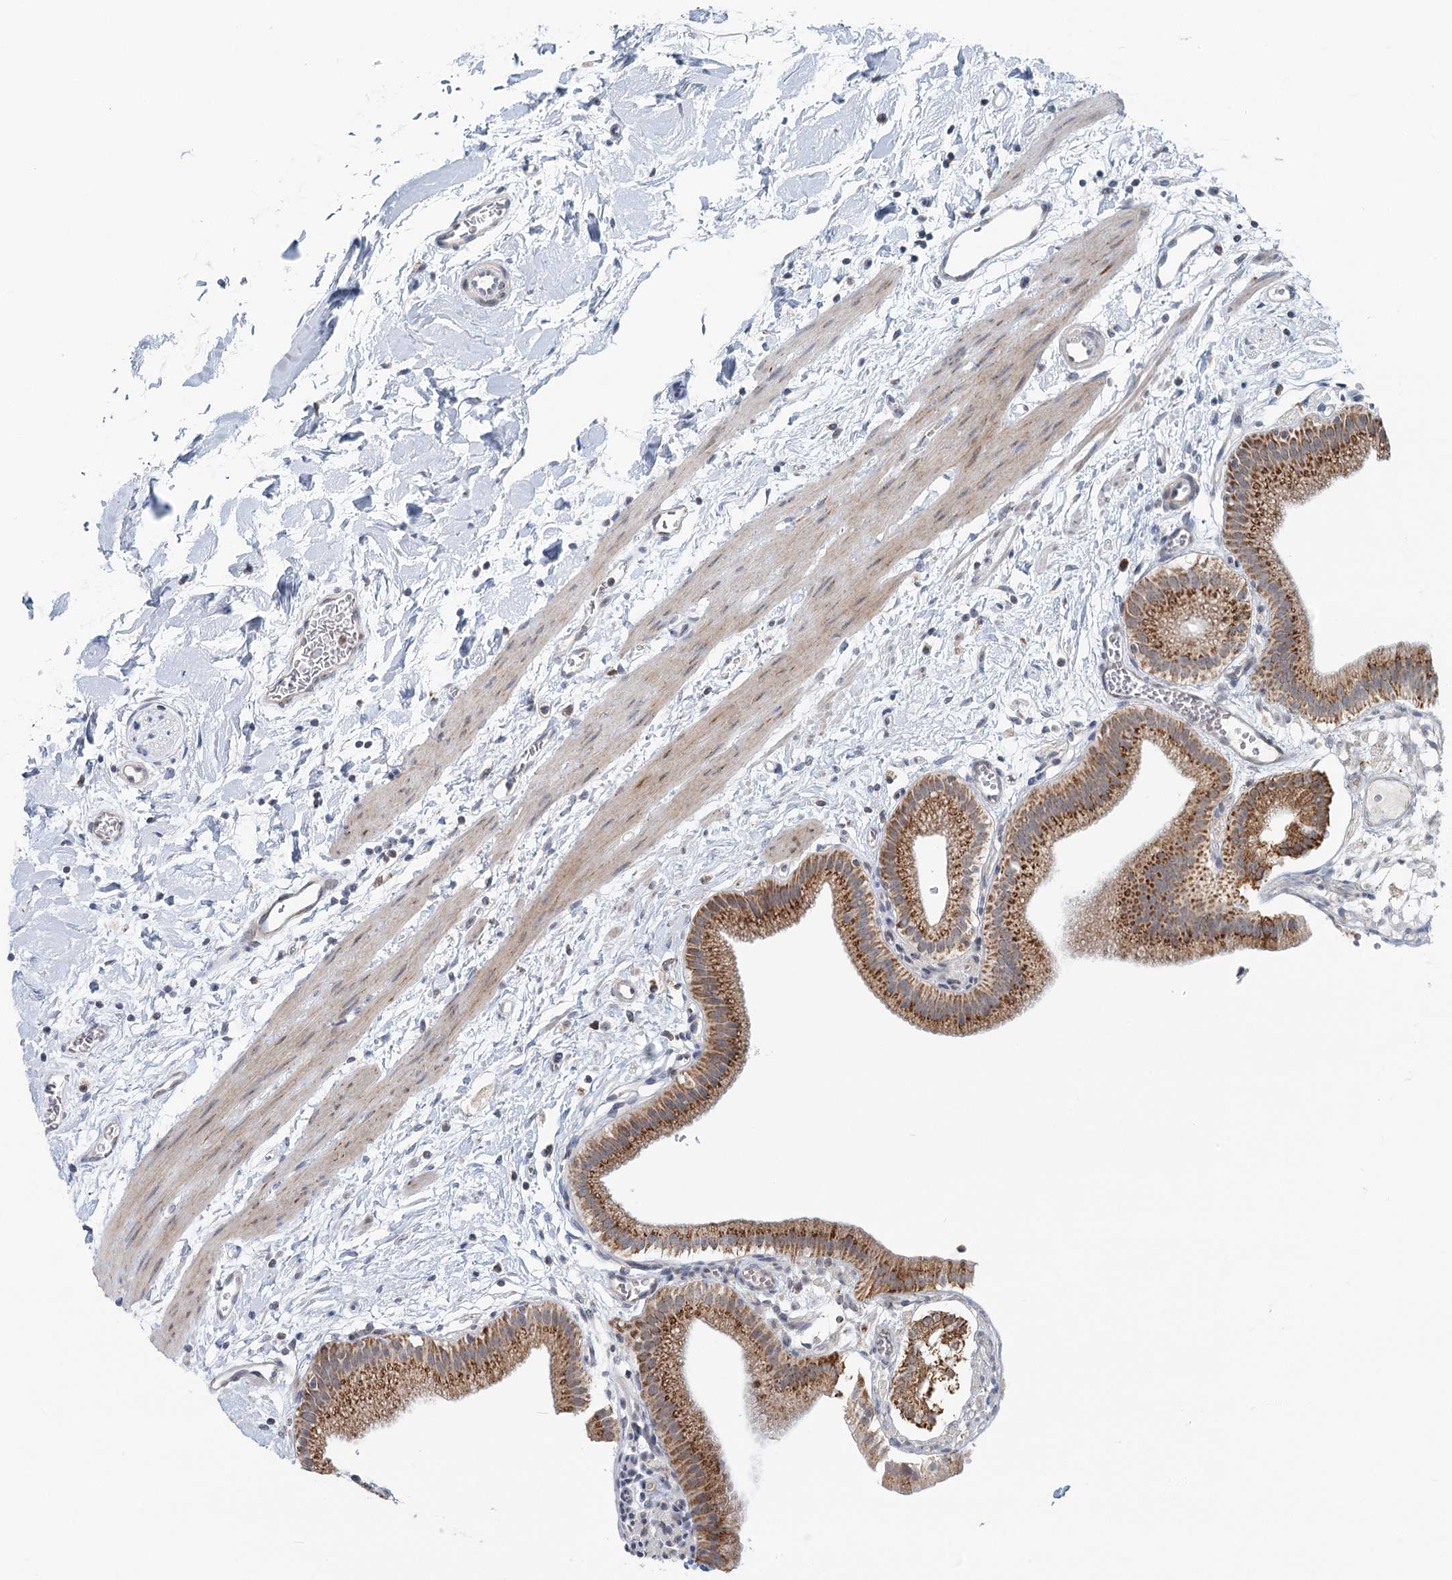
{"staining": {"intensity": "strong", "quantity": ">75%", "location": "cytoplasmic/membranous"}, "tissue": "gallbladder", "cell_type": "Glandular cells", "image_type": "normal", "snomed": [{"axis": "morphology", "description": "Normal tissue, NOS"}, {"axis": "topography", "description": "Gallbladder"}], "caption": "High-power microscopy captured an immunohistochemistry micrograph of unremarkable gallbladder, revealing strong cytoplasmic/membranous staining in approximately >75% of glandular cells.", "gene": "RNF150", "patient": {"sex": "male", "age": 55}}